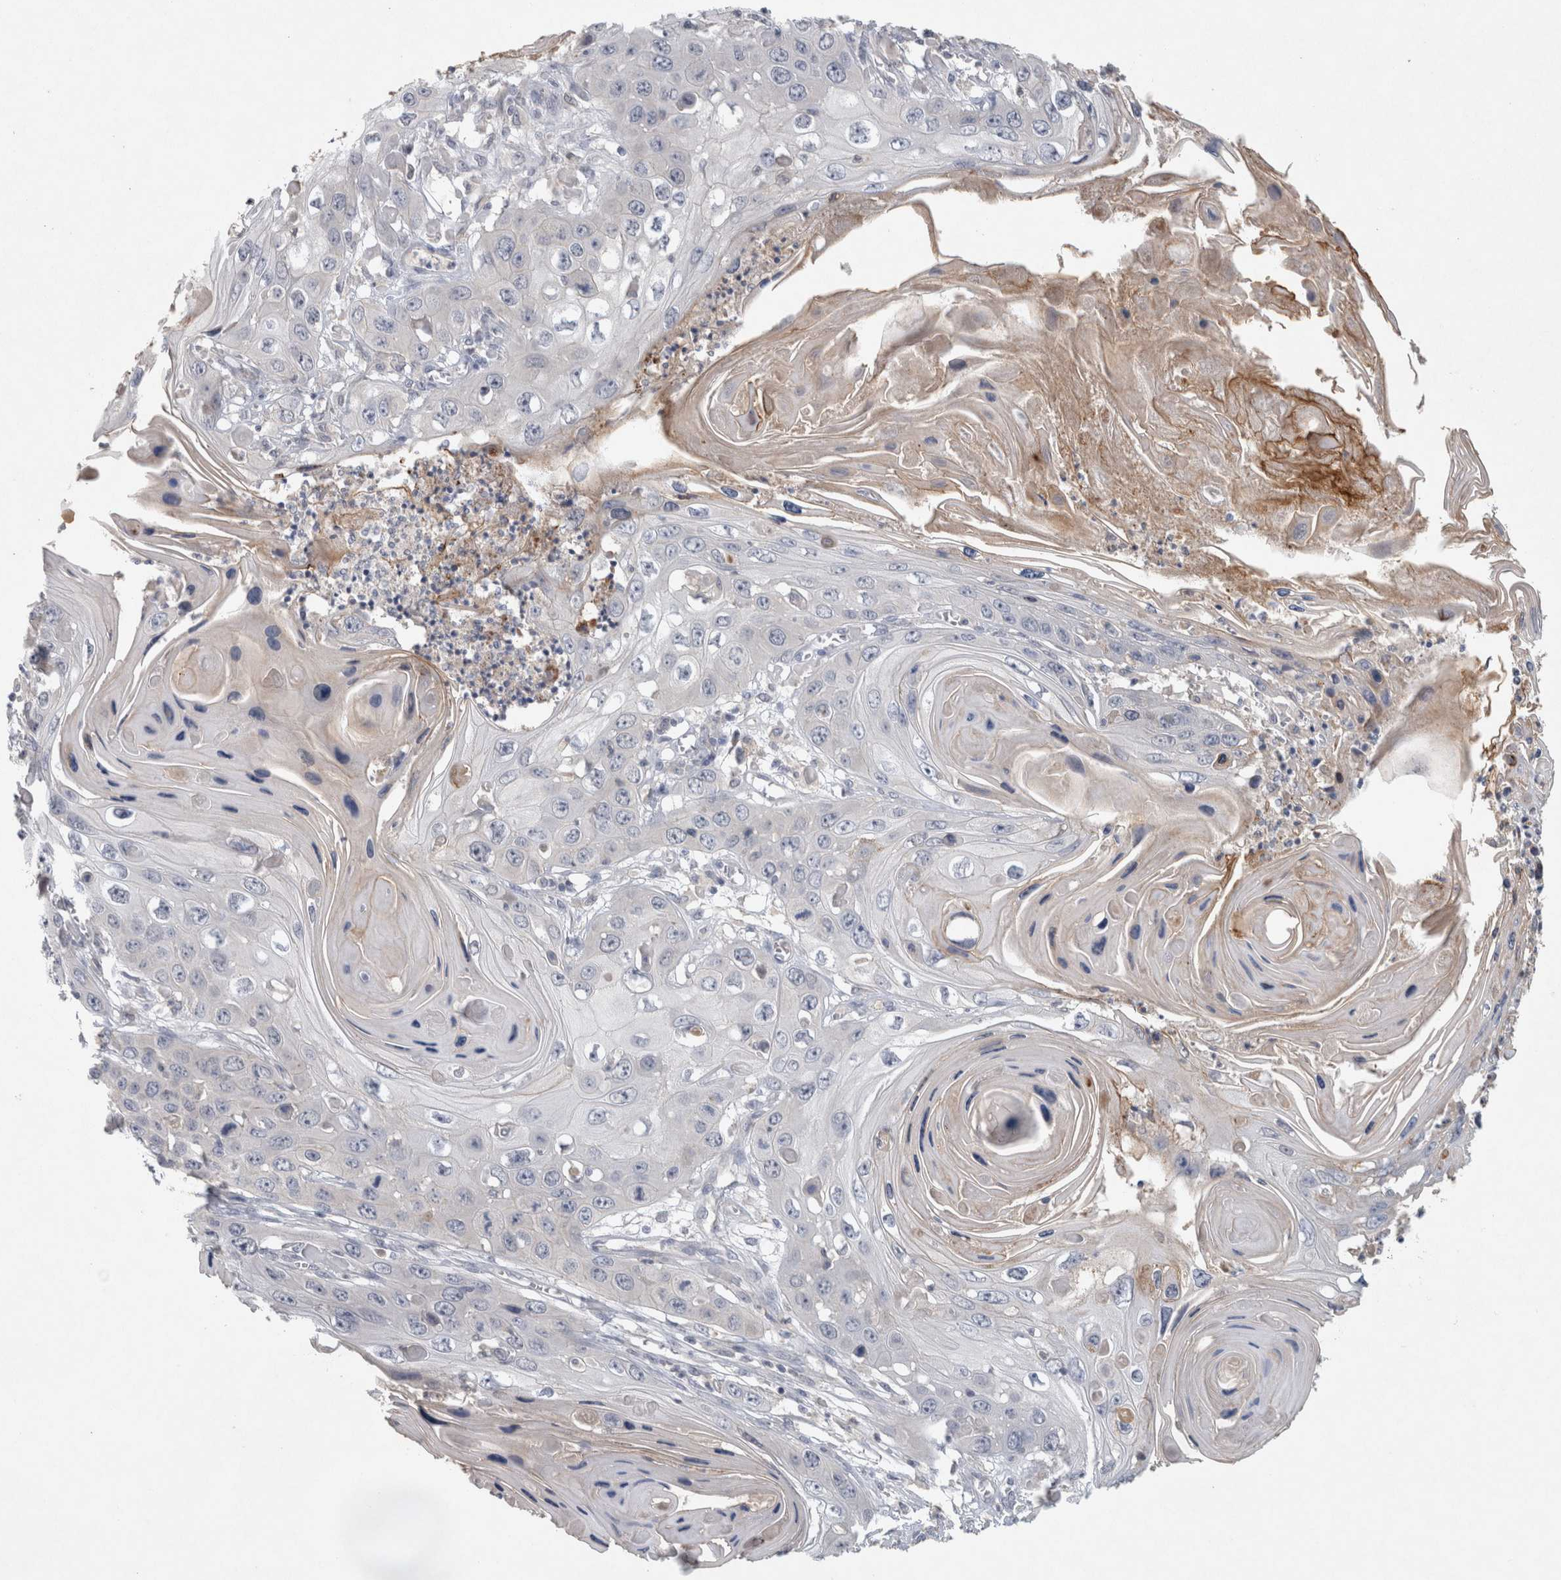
{"staining": {"intensity": "negative", "quantity": "none", "location": "none"}, "tissue": "skin cancer", "cell_type": "Tumor cells", "image_type": "cancer", "snomed": [{"axis": "morphology", "description": "Squamous cell carcinoma, NOS"}, {"axis": "topography", "description": "Skin"}], "caption": "Immunohistochemical staining of human squamous cell carcinoma (skin) demonstrates no significant positivity in tumor cells.", "gene": "HEXD", "patient": {"sex": "male", "age": 55}}